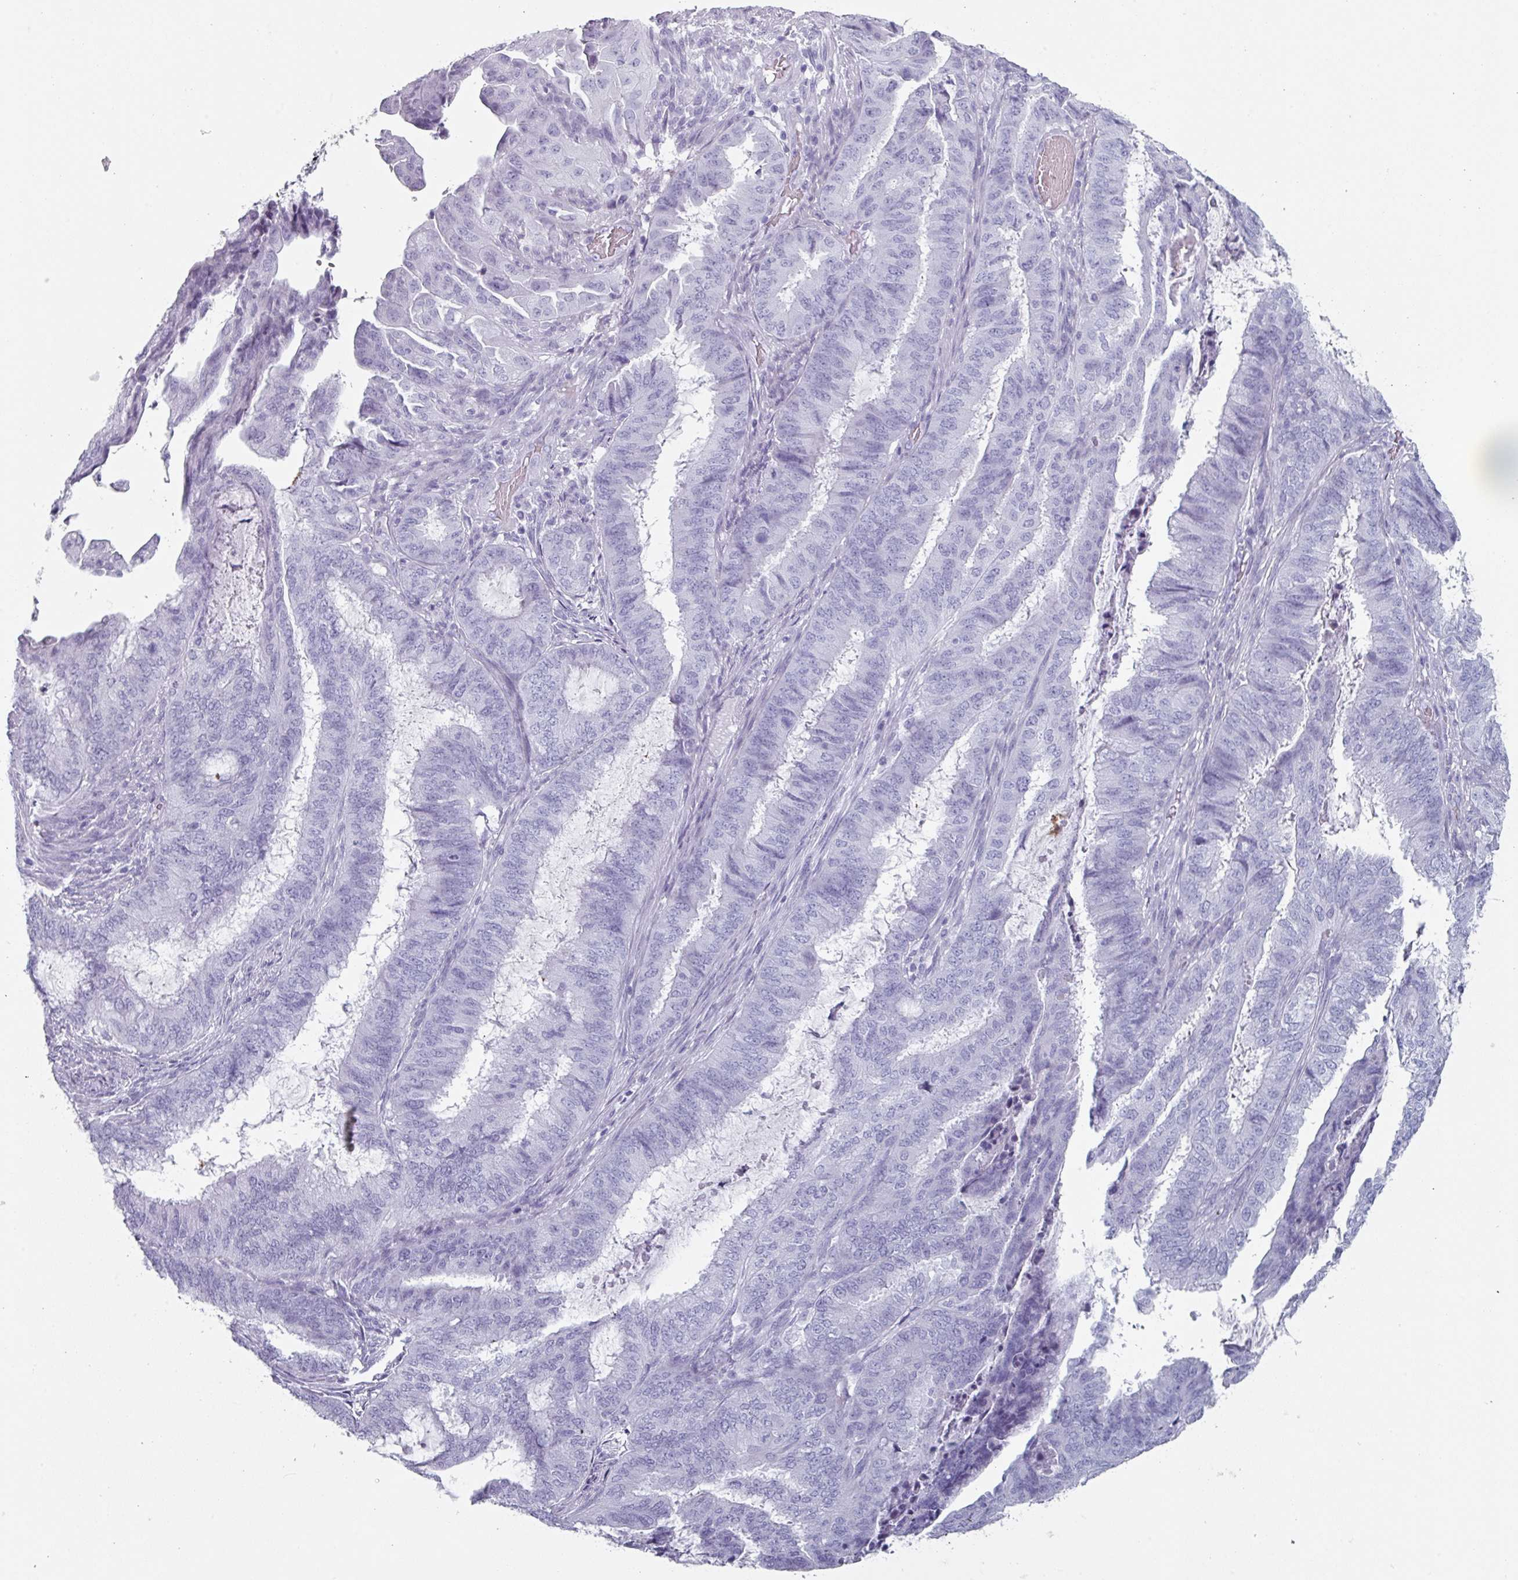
{"staining": {"intensity": "negative", "quantity": "none", "location": "none"}, "tissue": "endometrial cancer", "cell_type": "Tumor cells", "image_type": "cancer", "snomed": [{"axis": "morphology", "description": "Adenocarcinoma, NOS"}, {"axis": "topography", "description": "Endometrium"}], "caption": "Immunohistochemistry (IHC) photomicrograph of human endometrial adenocarcinoma stained for a protein (brown), which reveals no staining in tumor cells.", "gene": "SLC35G2", "patient": {"sex": "female", "age": 51}}